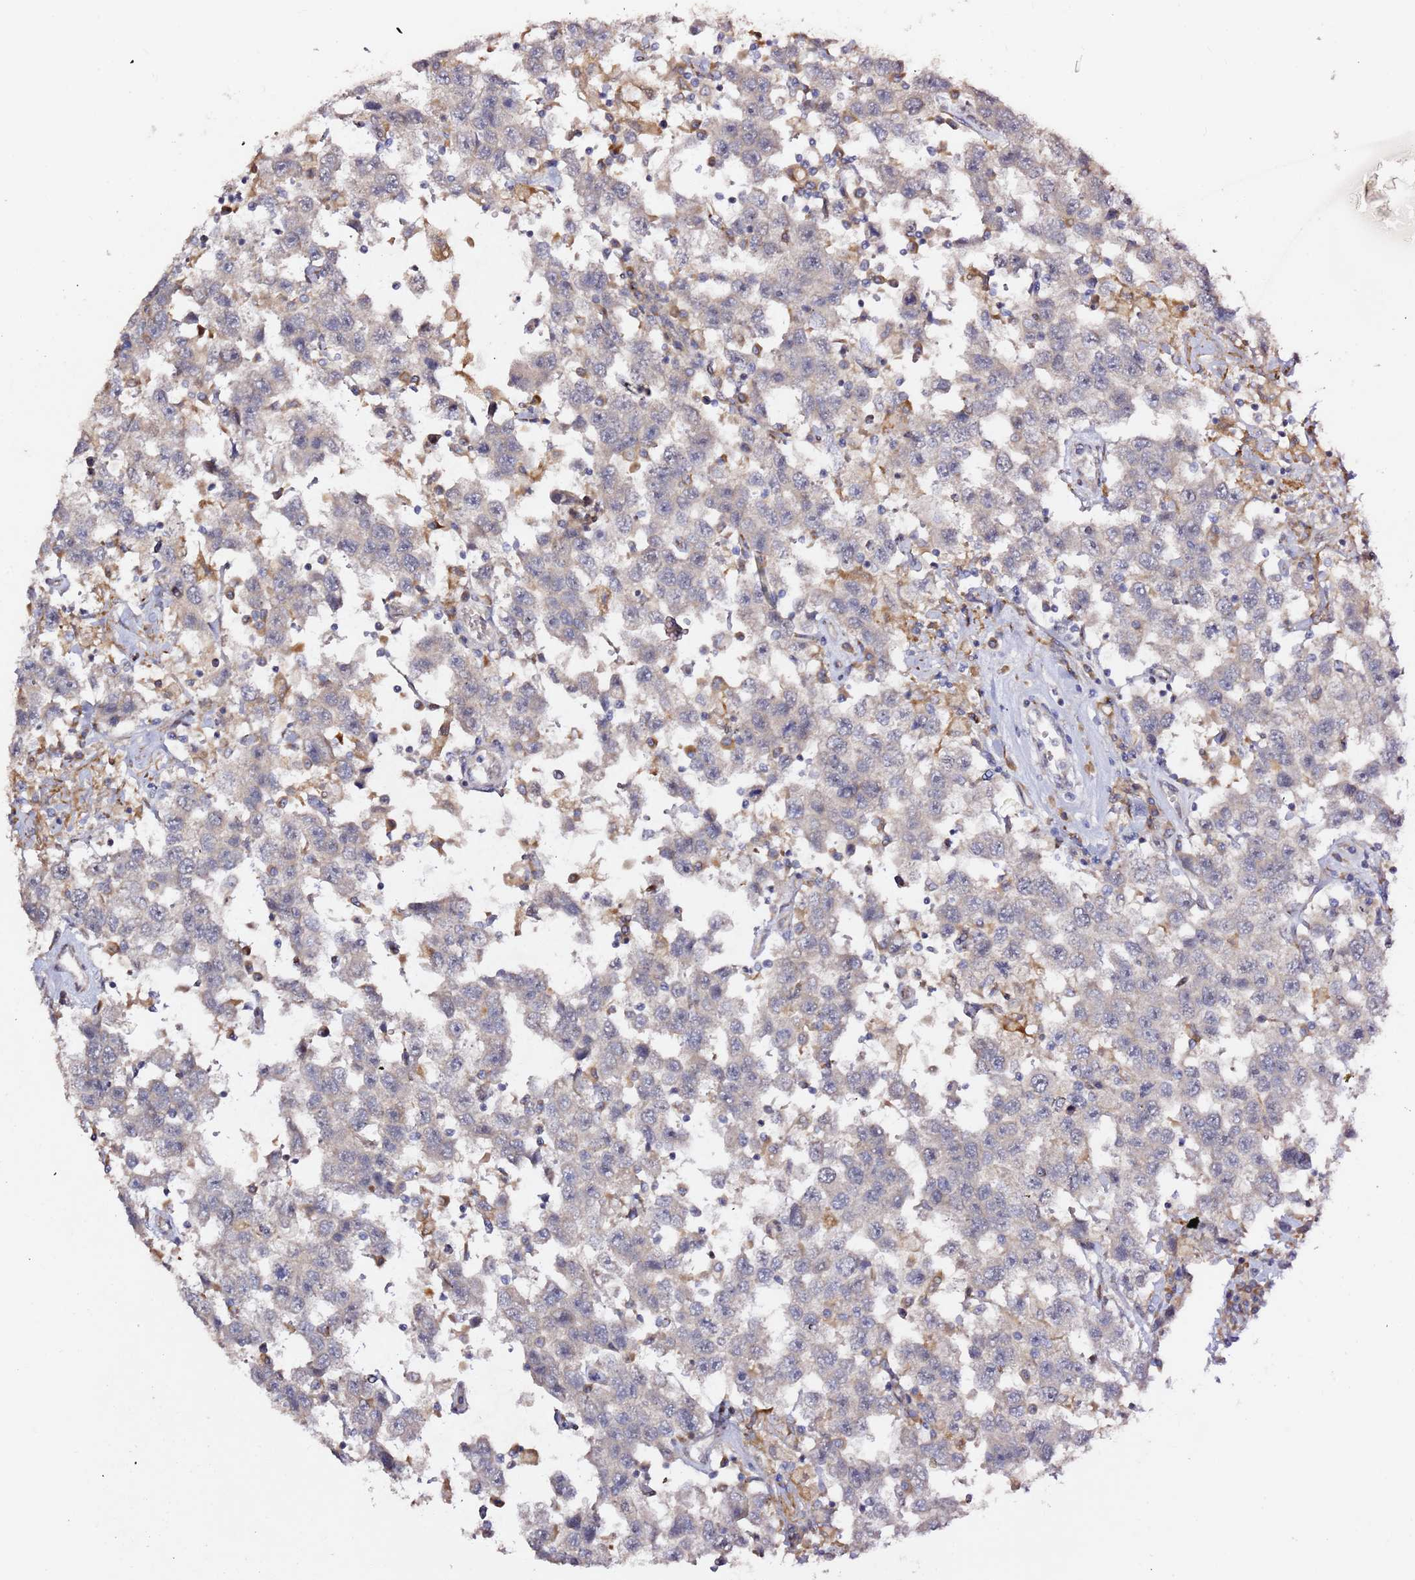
{"staining": {"intensity": "negative", "quantity": "none", "location": "none"}, "tissue": "testis cancer", "cell_type": "Tumor cells", "image_type": "cancer", "snomed": [{"axis": "morphology", "description": "Seminoma, NOS"}, {"axis": "topography", "description": "Testis"}], "caption": "This is an IHC photomicrograph of seminoma (testis). There is no expression in tumor cells.", "gene": "HSD17B7", "patient": {"sex": "male", "age": 41}}